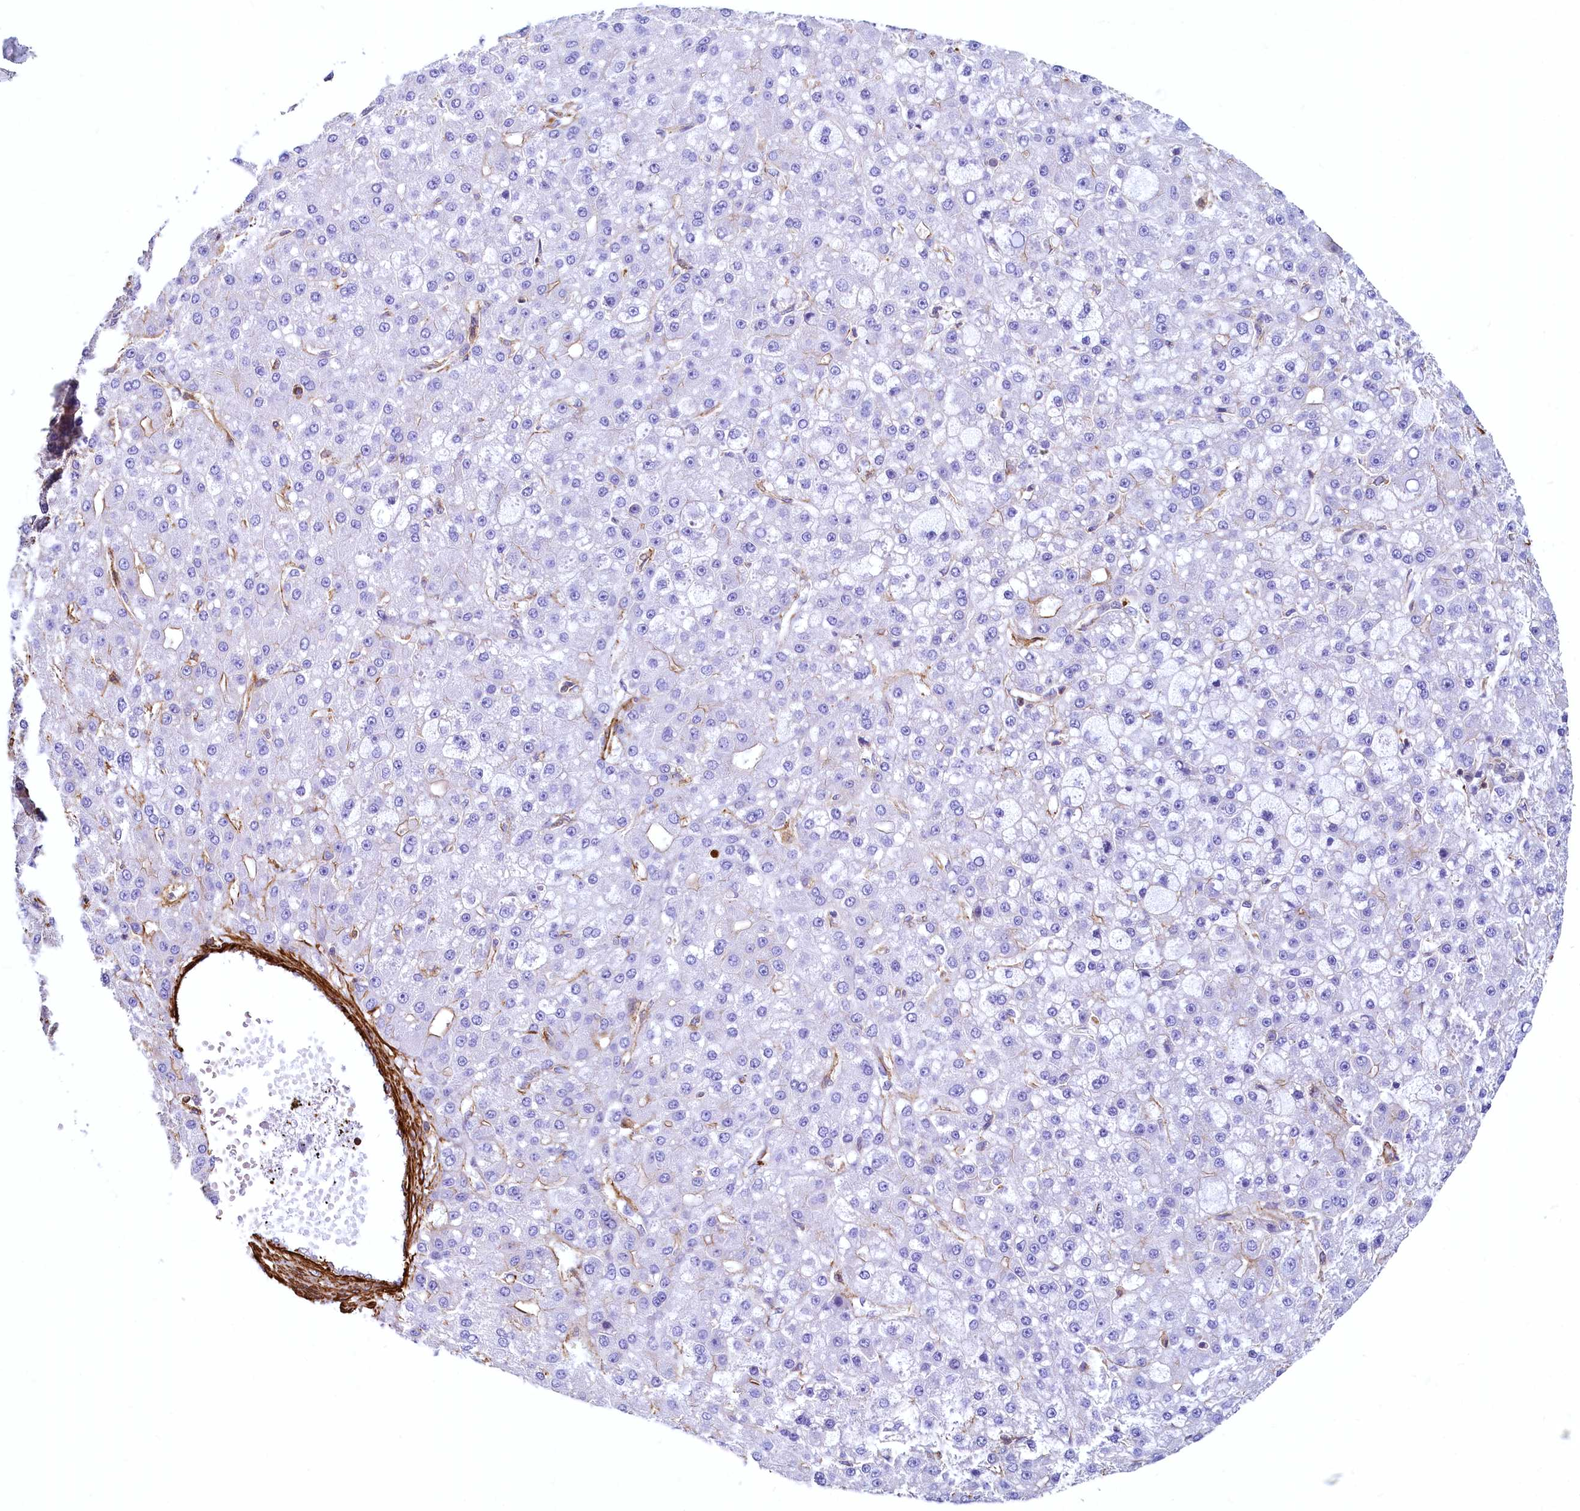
{"staining": {"intensity": "negative", "quantity": "none", "location": "none"}, "tissue": "liver cancer", "cell_type": "Tumor cells", "image_type": "cancer", "snomed": [{"axis": "morphology", "description": "Carcinoma, Hepatocellular, NOS"}, {"axis": "topography", "description": "Liver"}], "caption": "Immunohistochemical staining of liver hepatocellular carcinoma demonstrates no significant positivity in tumor cells.", "gene": "THBS1", "patient": {"sex": "male", "age": 67}}